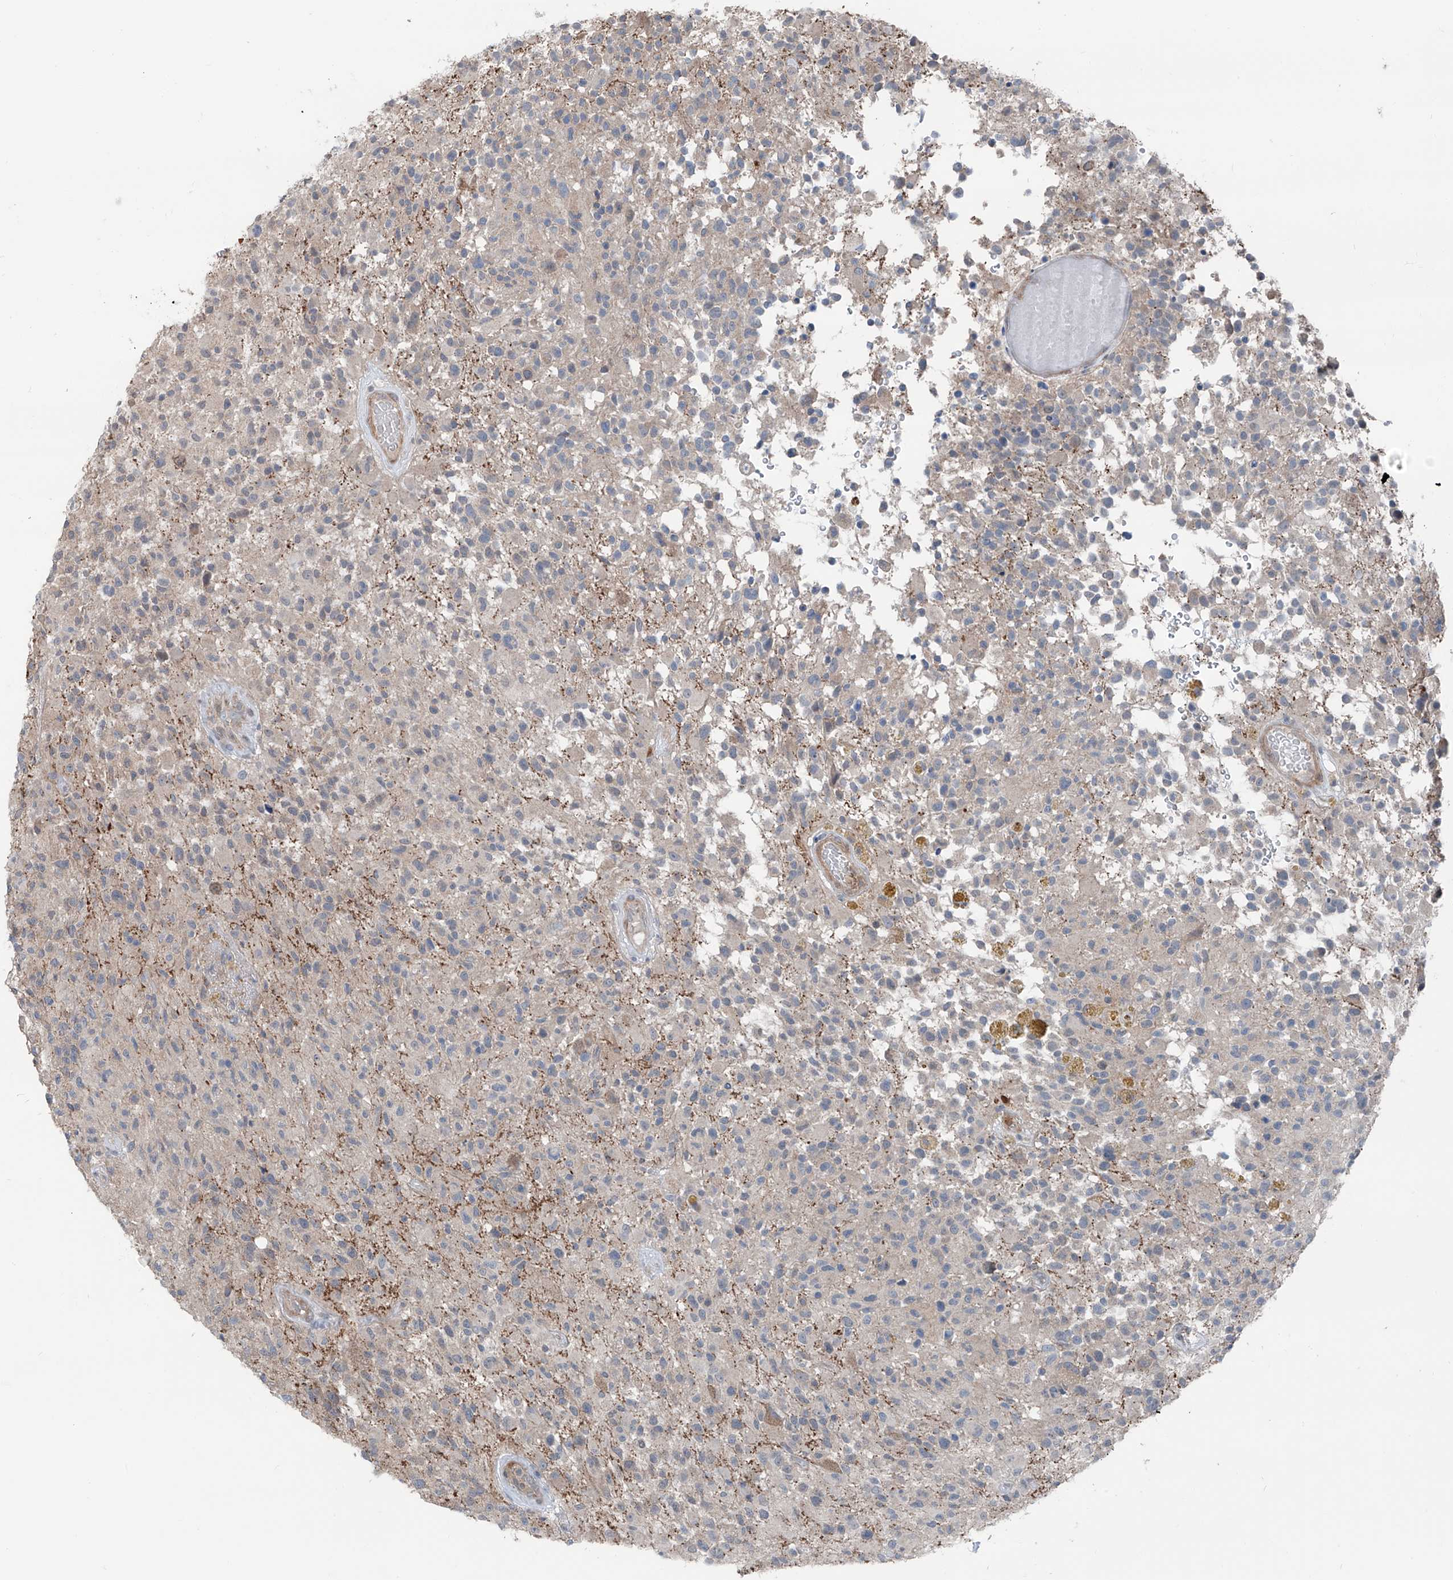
{"staining": {"intensity": "negative", "quantity": "none", "location": "none"}, "tissue": "glioma", "cell_type": "Tumor cells", "image_type": "cancer", "snomed": [{"axis": "morphology", "description": "Glioma, malignant, High grade"}, {"axis": "morphology", "description": "Glioblastoma, NOS"}, {"axis": "topography", "description": "Brain"}], "caption": "A histopathology image of human glioblastoma is negative for staining in tumor cells.", "gene": "HSPB11", "patient": {"sex": "male", "age": 60}}